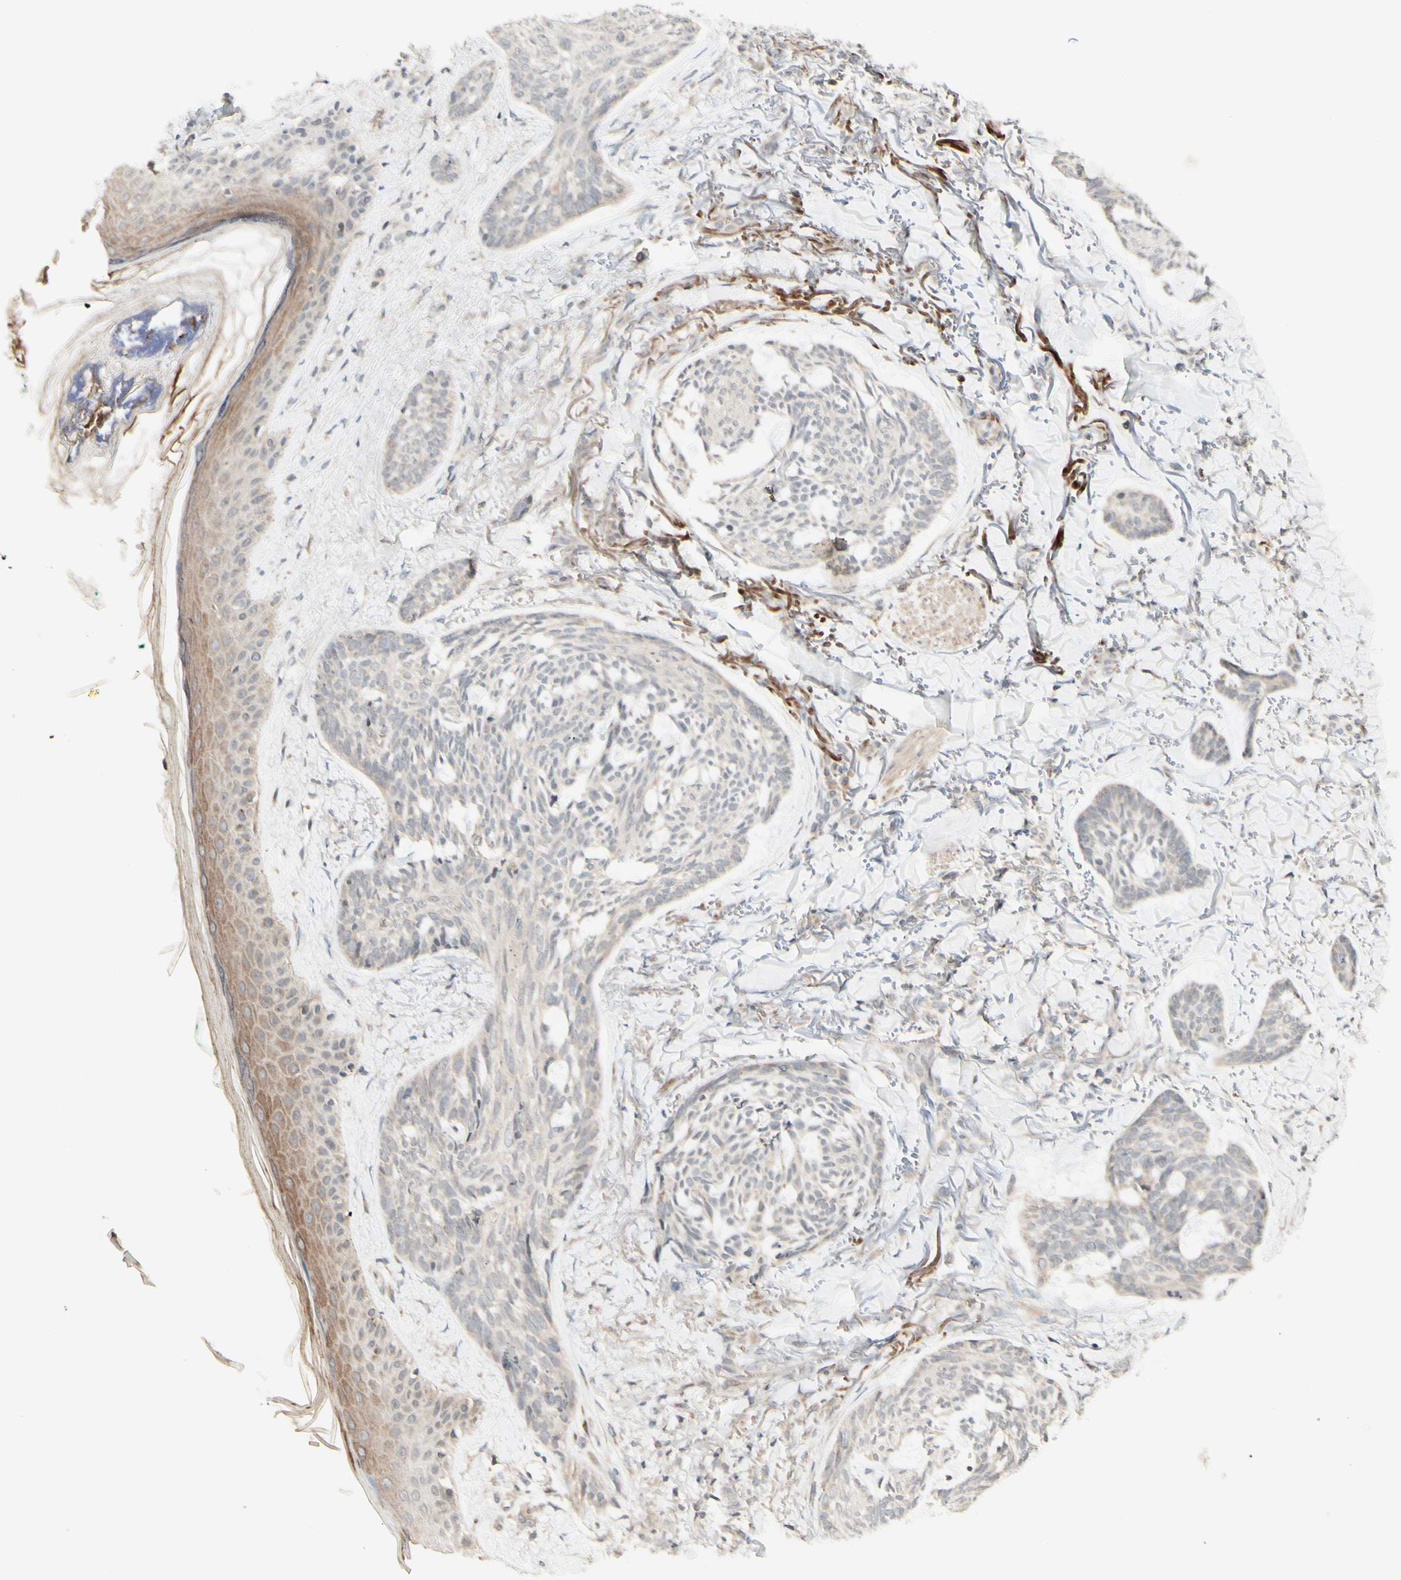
{"staining": {"intensity": "weak", "quantity": ">75%", "location": "cytoplasmic/membranous"}, "tissue": "skin cancer", "cell_type": "Tumor cells", "image_type": "cancer", "snomed": [{"axis": "morphology", "description": "Basal cell carcinoma"}, {"axis": "topography", "description": "Skin"}], "caption": "A brown stain highlights weak cytoplasmic/membranous positivity of a protein in human skin cancer tumor cells. (DAB IHC with brightfield microscopy, high magnification).", "gene": "ZW10", "patient": {"sex": "male", "age": 43}}